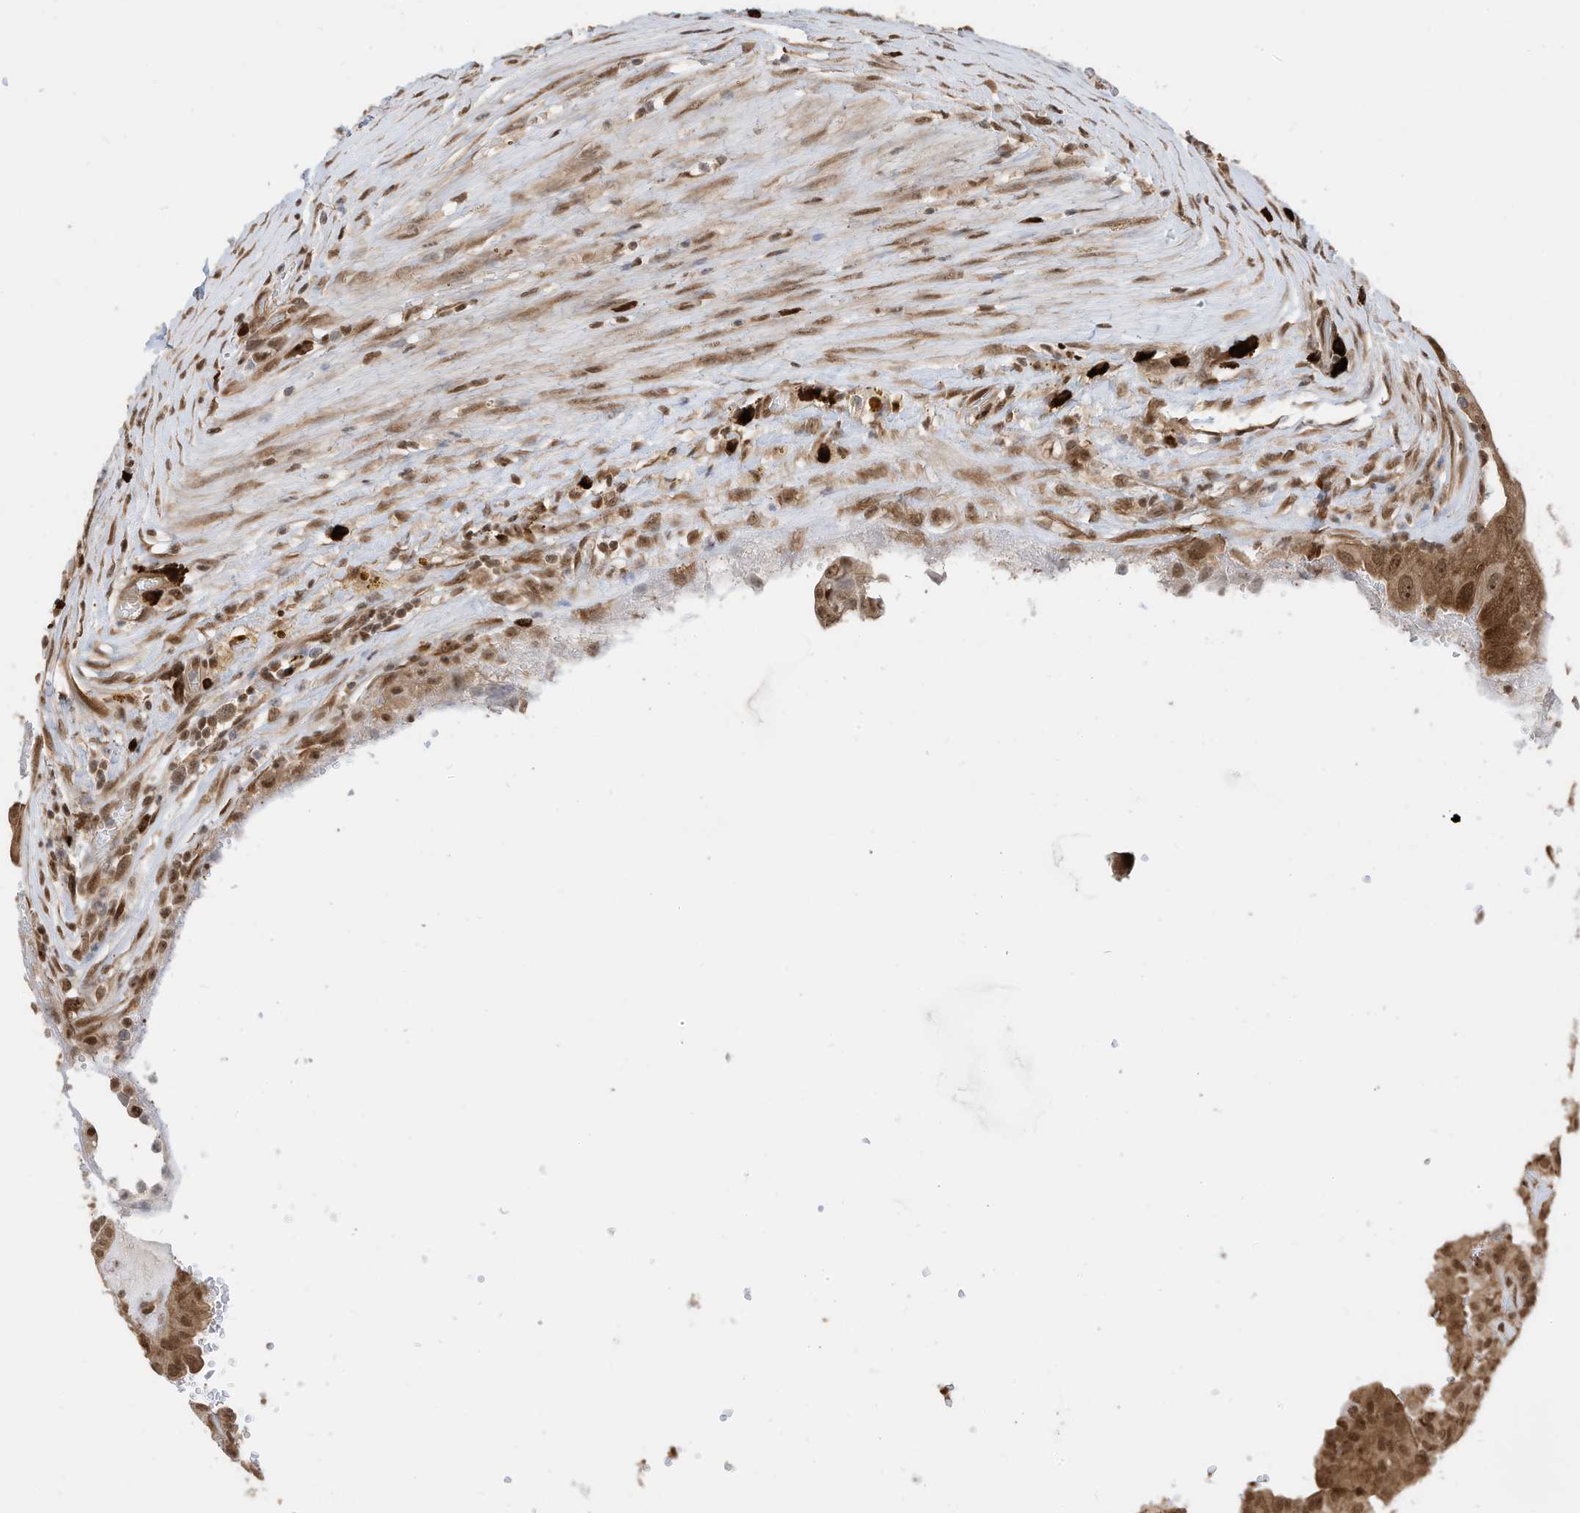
{"staining": {"intensity": "moderate", "quantity": ">75%", "location": "cytoplasmic/membranous,nuclear"}, "tissue": "thyroid cancer", "cell_type": "Tumor cells", "image_type": "cancer", "snomed": [{"axis": "morphology", "description": "Papillary adenocarcinoma, NOS"}, {"axis": "topography", "description": "Thyroid gland"}], "caption": "Immunohistochemical staining of thyroid cancer (papillary adenocarcinoma) shows moderate cytoplasmic/membranous and nuclear protein staining in approximately >75% of tumor cells.", "gene": "ZNF195", "patient": {"sex": "male", "age": 77}}